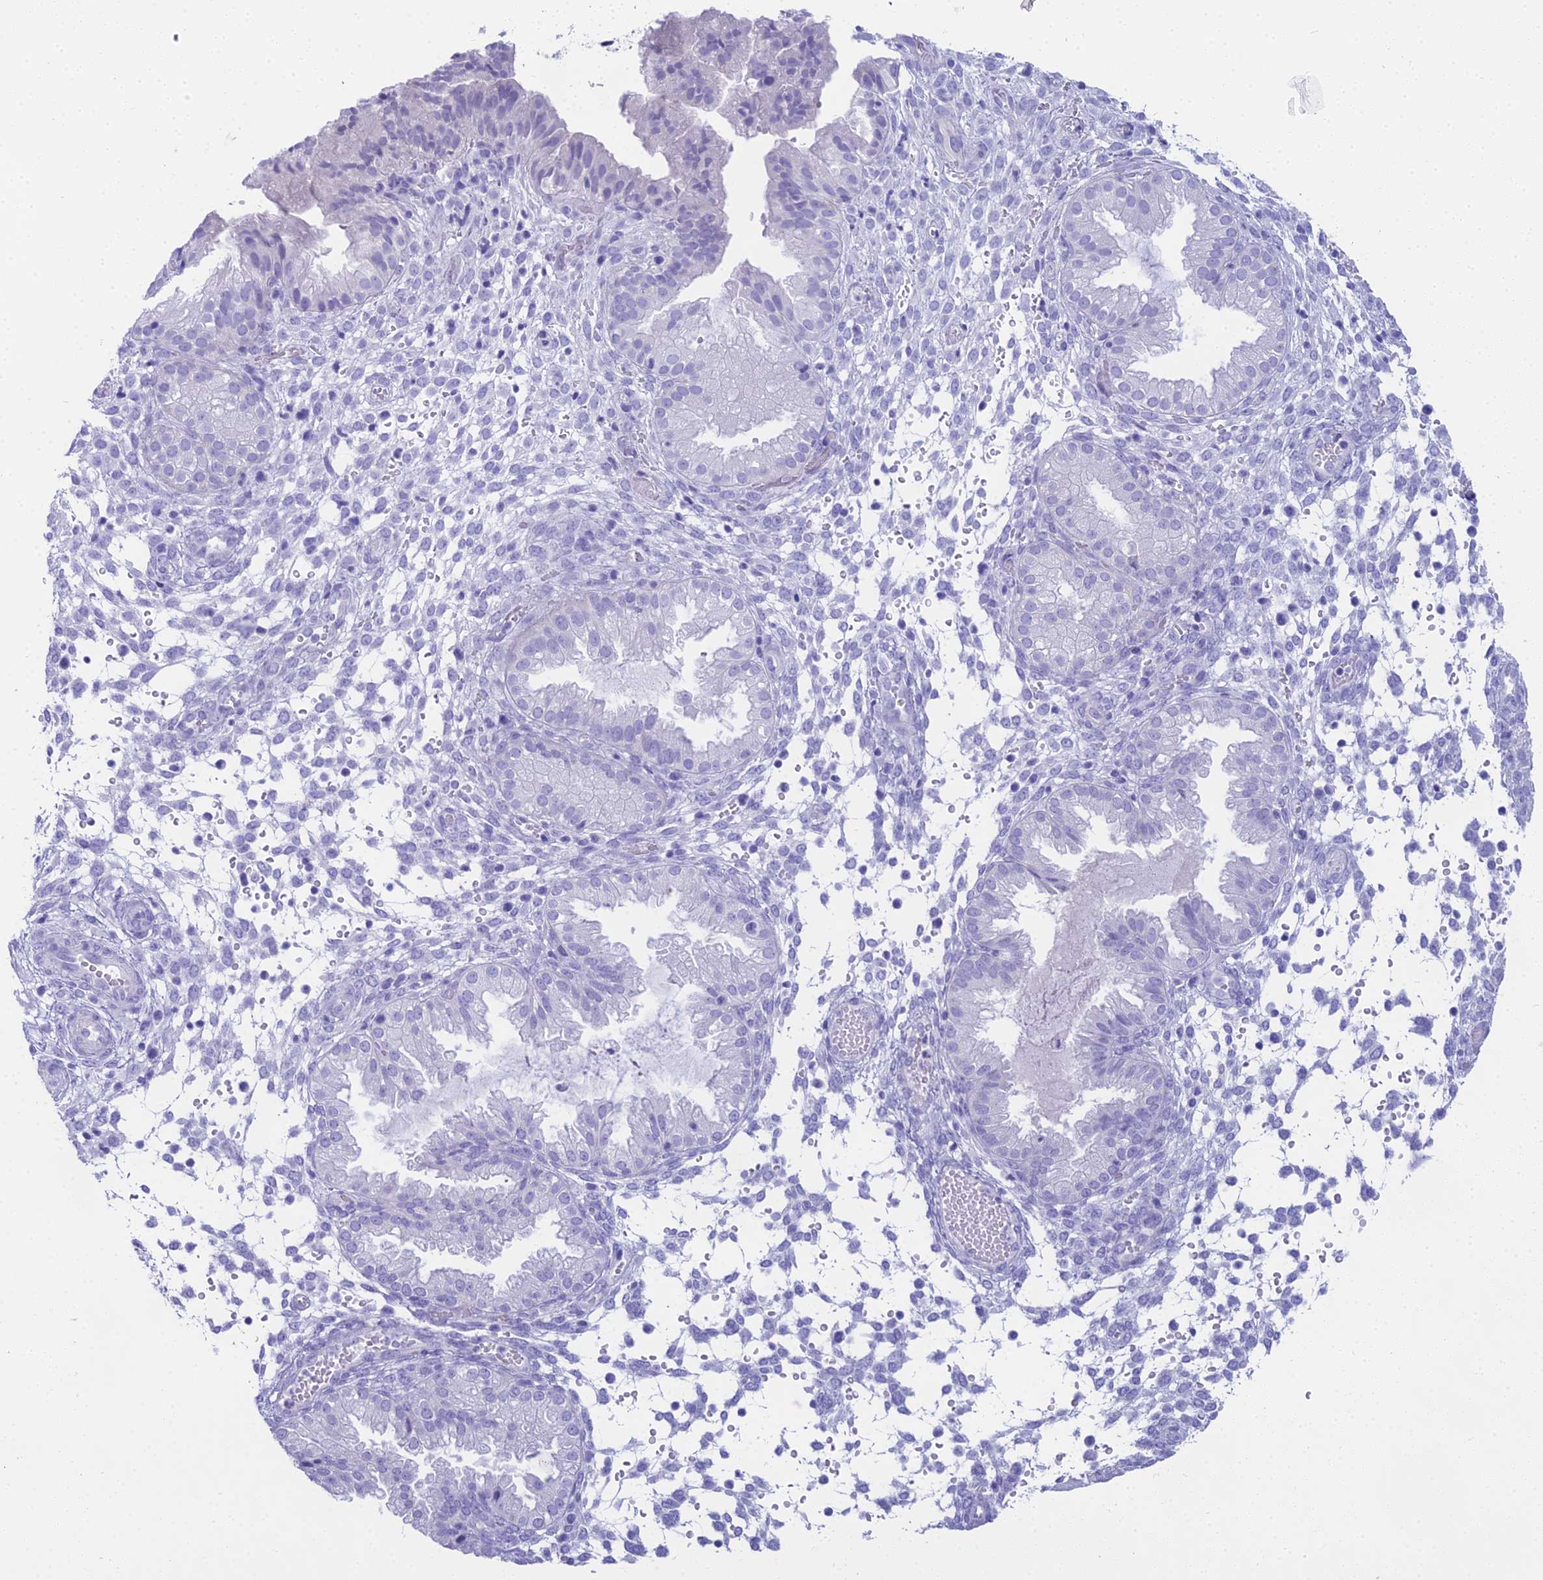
{"staining": {"intensity": "negative", "quantity": "none", "location": "none"}, "tissue": "endometrium", "cell_type": "Cells in endometrial stroma", "image_type": "normal", "snomed": [{"axis": "morphology", "description": "Normal tissue, NOS"}, {"axis": "topography", "description": "Endometrium"}], "caption": "A high-resolution histopathology image shows immunohistochemistry (IHC) staining of unremarkable endometrium, which displays no significant expression in cells in endometrial stroma. The staining is performed using DAB (3,3'-diaminobenzidine) brown chromogen with nuclei counter-stained in using hematoxylin.", "gene": "UNC80", "patient": {"sex": "female", "age": 33}}